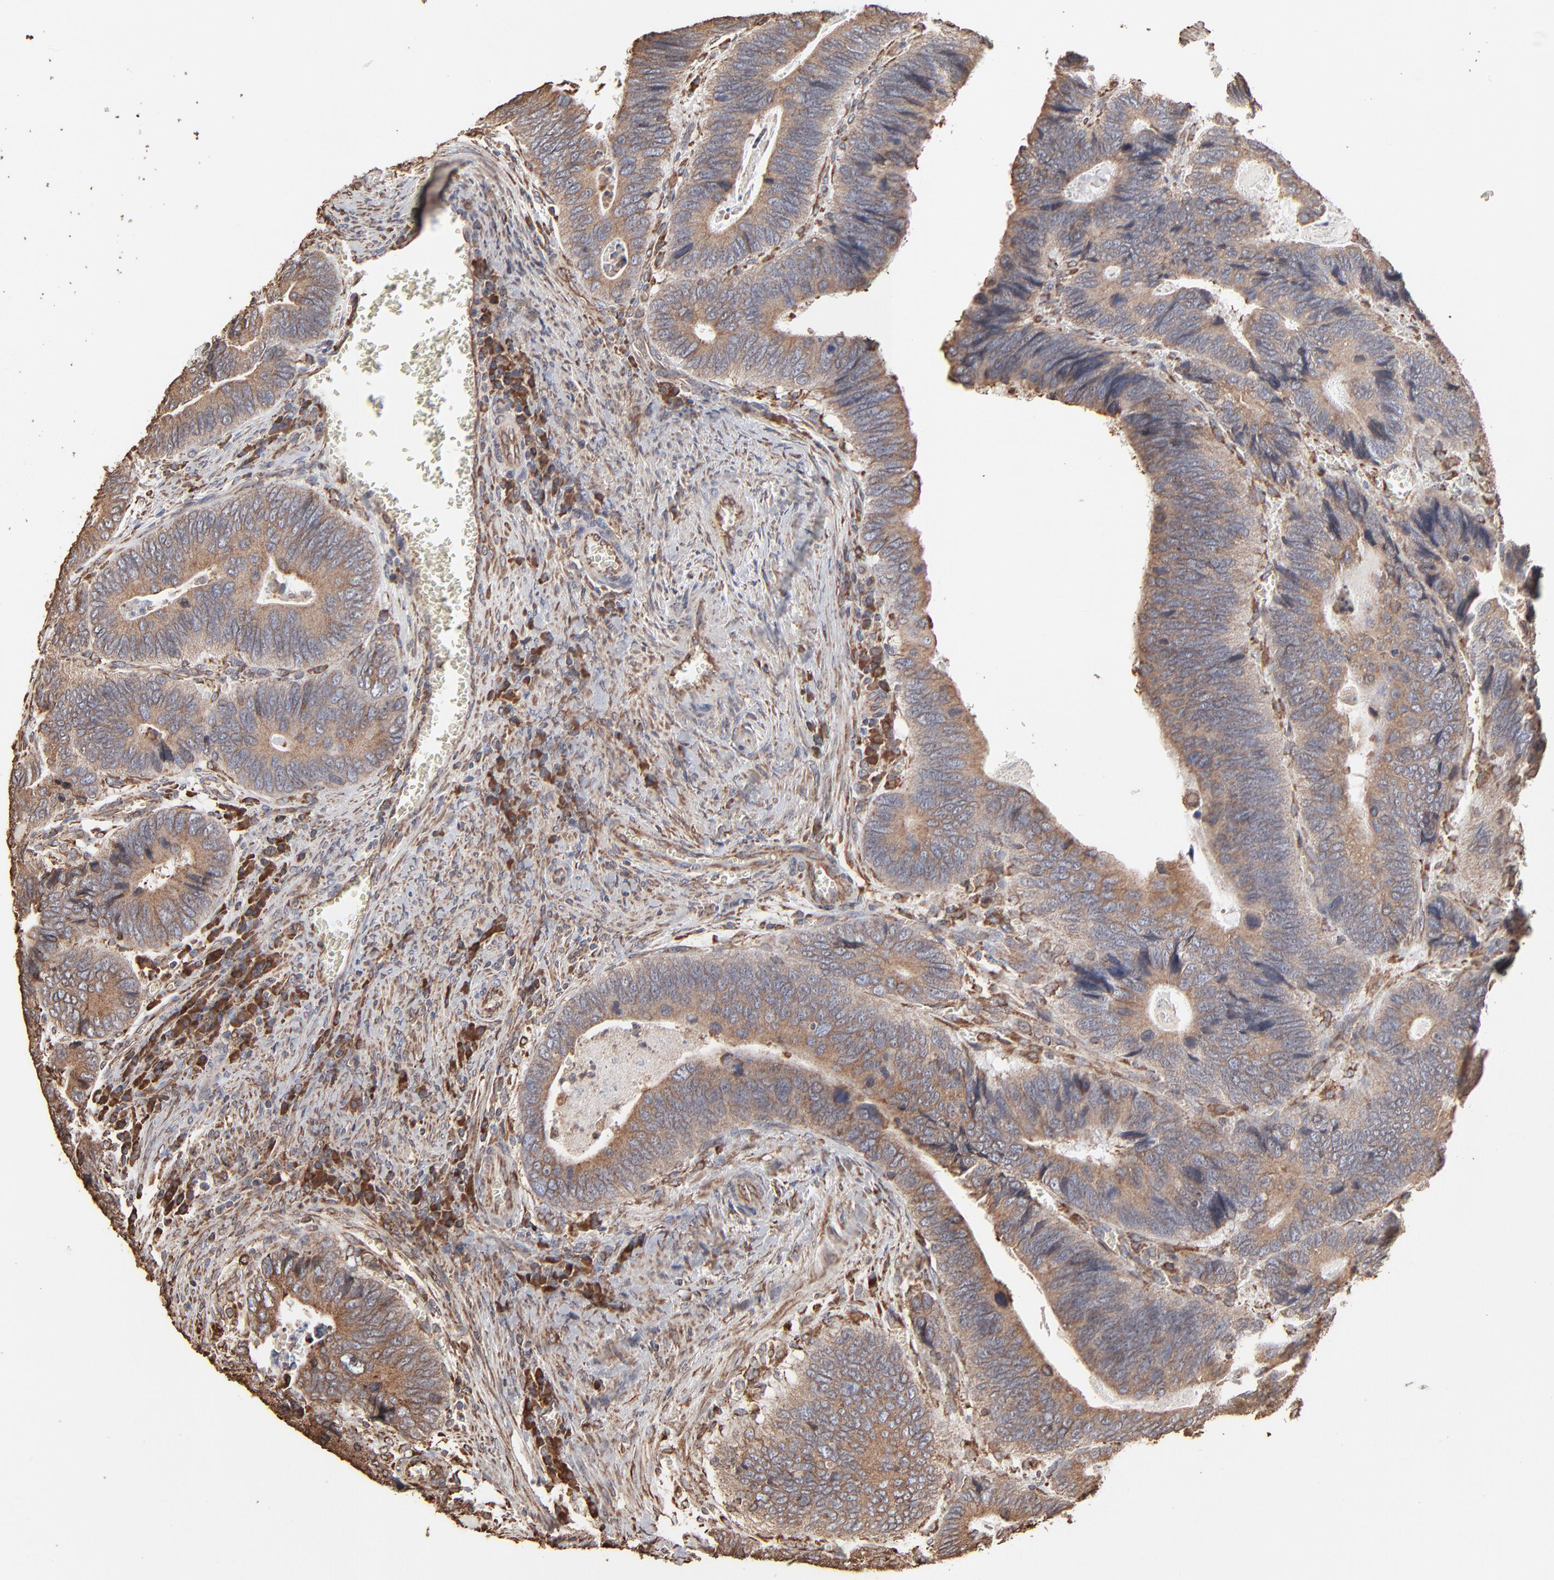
{"staining": {"intensity": "weak", "quantity": ">75%", "location": "cytoplasmic/membranous"}, "tissue": "colorectal cancer", "cell_type": "Tumor cells", "image_type": "cancer", "snomed": [{"axis": "morphology", "description": "Adenocarcinoma, NOS"}, {"axis": "topography", "description": "Colon"}], "caption": "Protein expression analysis of human colorectal cancer reveals weak cytoplasmic/membranous staining in about >75% of tumor cells.", "gene": "PDIA3", "patient": {"sex": "male", "age": 72}}